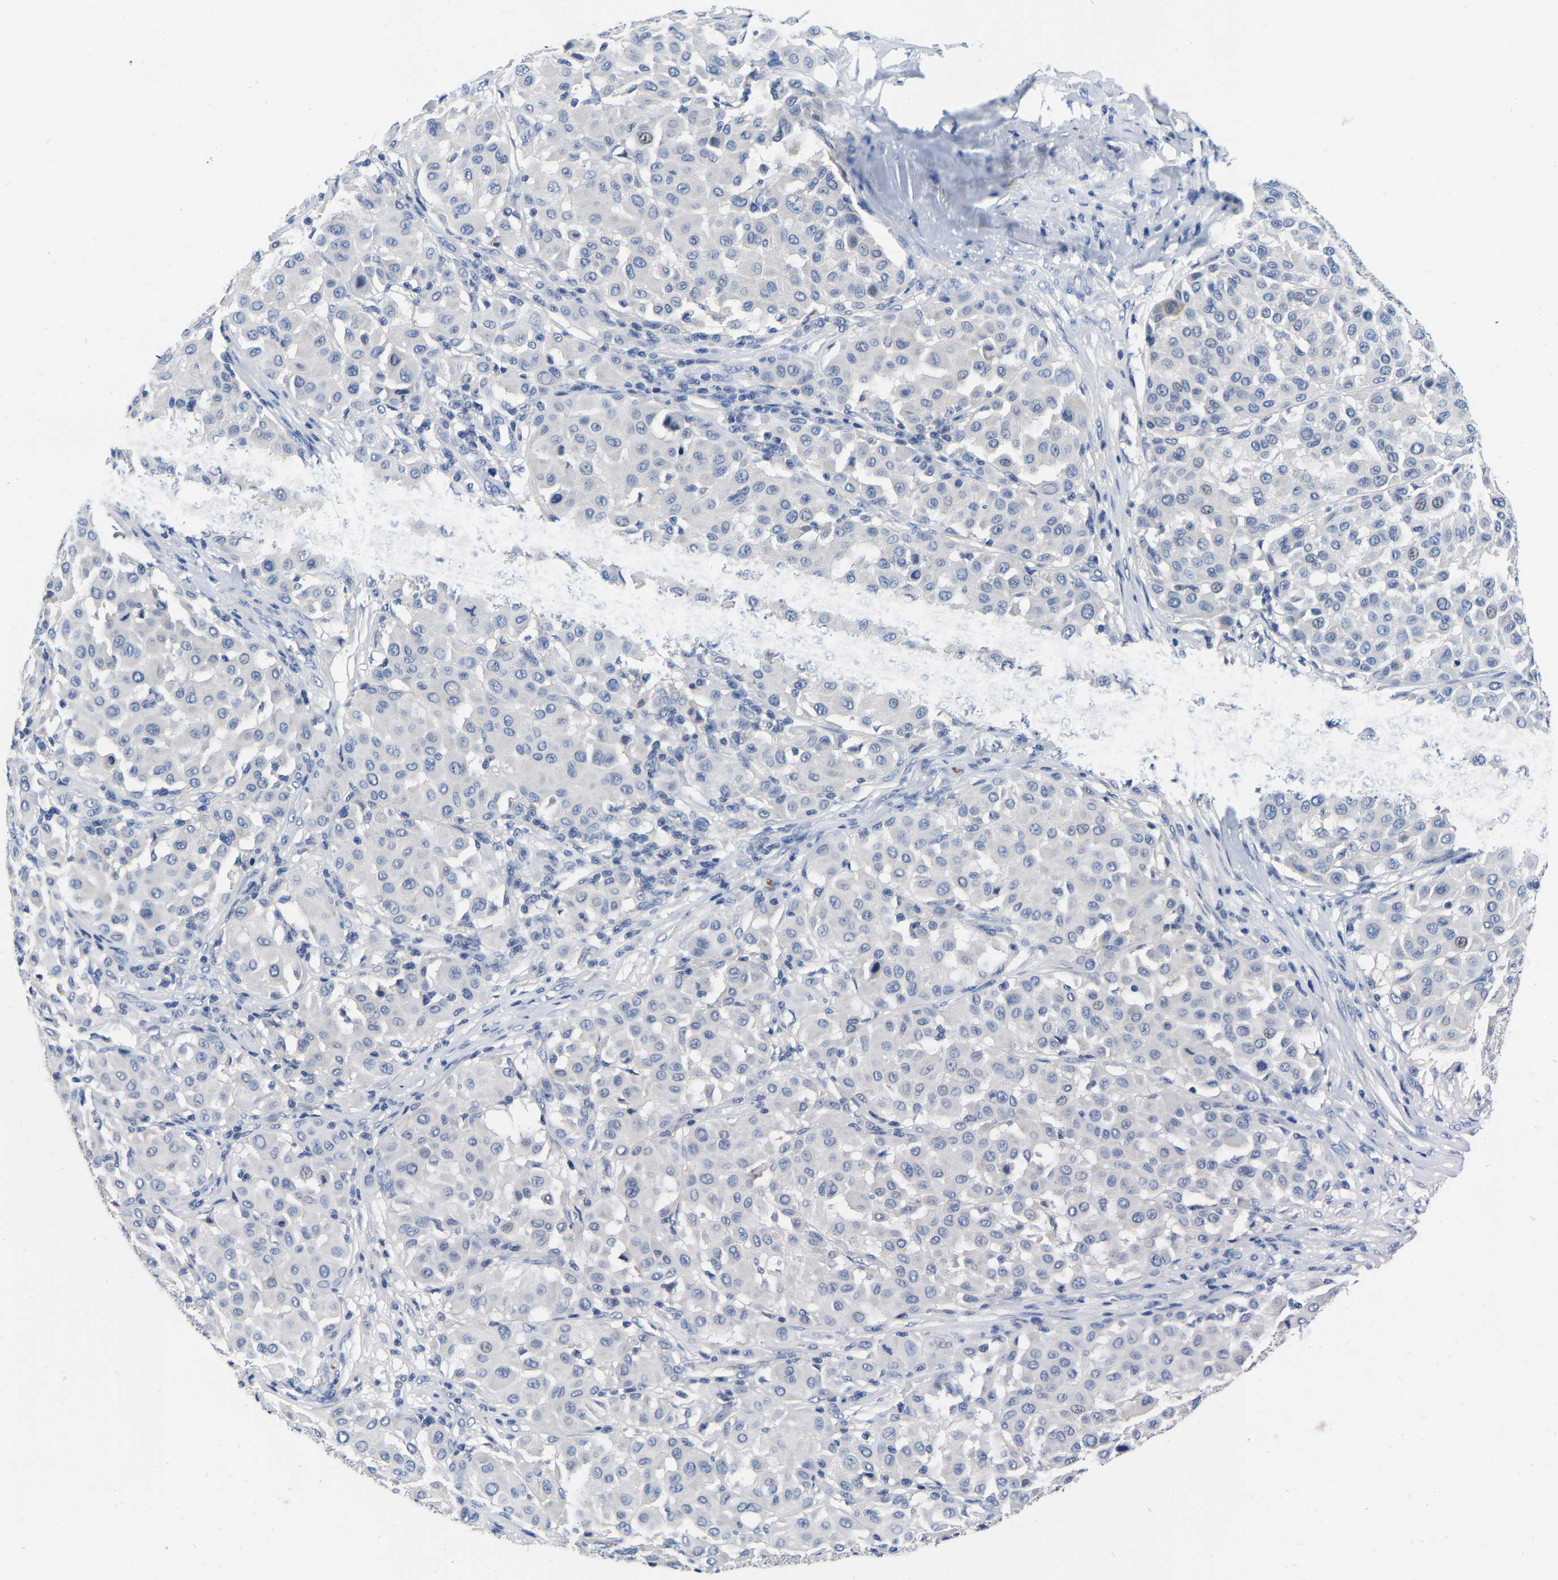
{"staining": {"intensity": "negative", "quantity": "none", "location": "none"}, "tissue": "melanoma", "cell_type": "Tumor cells", "image_type": "cancer", "snomed": [{"axis": "morphology", "description": "Malignant melanoma, Metastatic site"}, {"axis": "topography", "description": "Soft tissue"}], "caption": "Immunohistochemistry (IHC) photomicrograph of human melanoma stained for a protein (brown), which exhibits no positivity in tumor cells.", "gene": "RAB27B", "patient": {"sex": "male", "age": 41}}